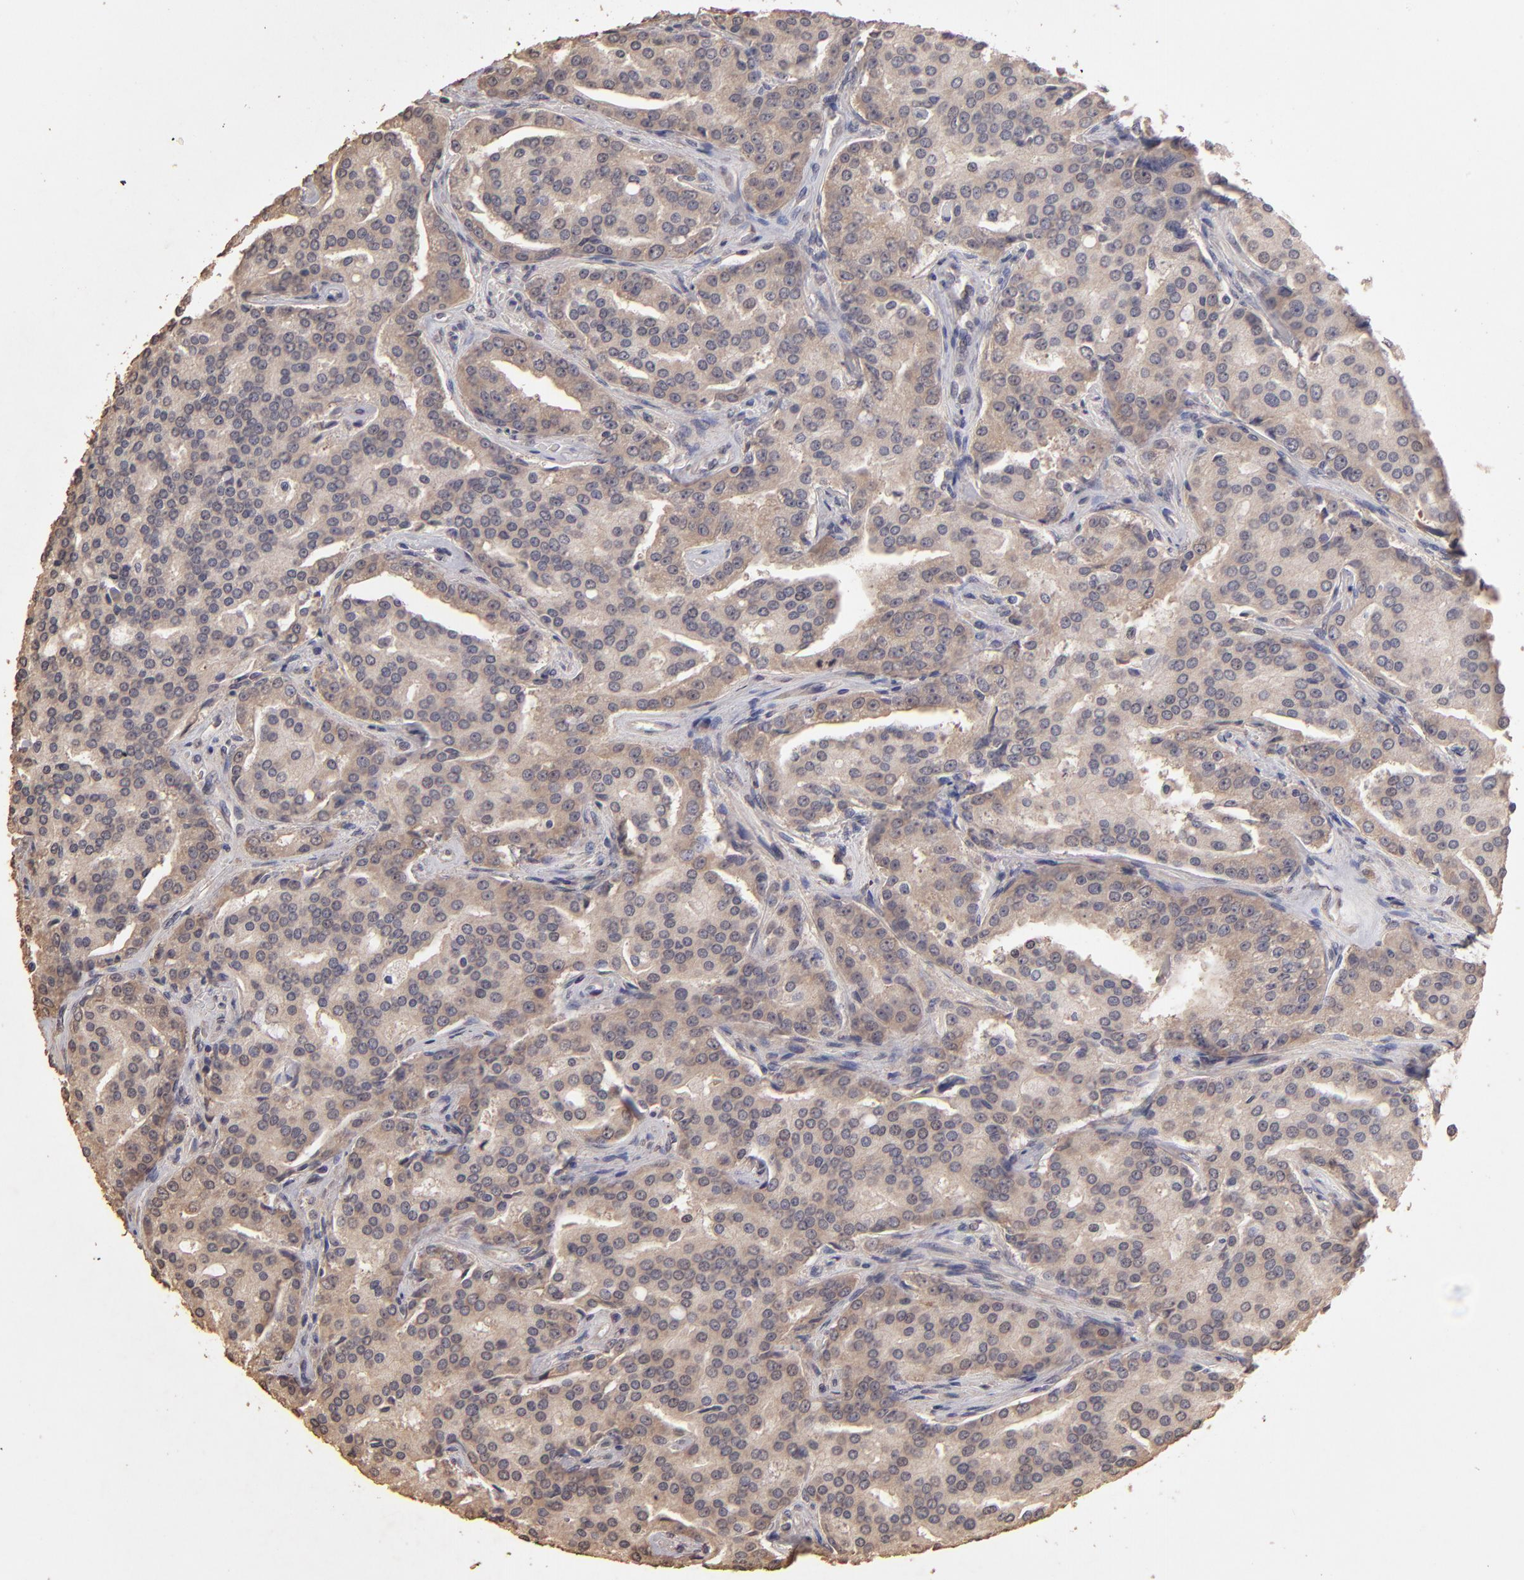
{"staining": {"intensity": "moderate", "quantity": ">75%", "location": "cytoplasmic/membranous"}, "tissue": "prostate cancer", "cell_type": "Tumor cells", "image_type": "cancer", "snomed": [{"axis": "morphology", "description": "Adenocarcinoma, High grade"}, {"axis": "topography", "description": "Prostate"}], "caption": "Adenocarcinoma (high-grade) (prostate) stained with a brown dye exhibits moderate cytoplasmic/membranous positive positivity in approximately >75% of tumor cells.", "gene": "OPHN1", "patient": {"sex": "male", "age": 72}}